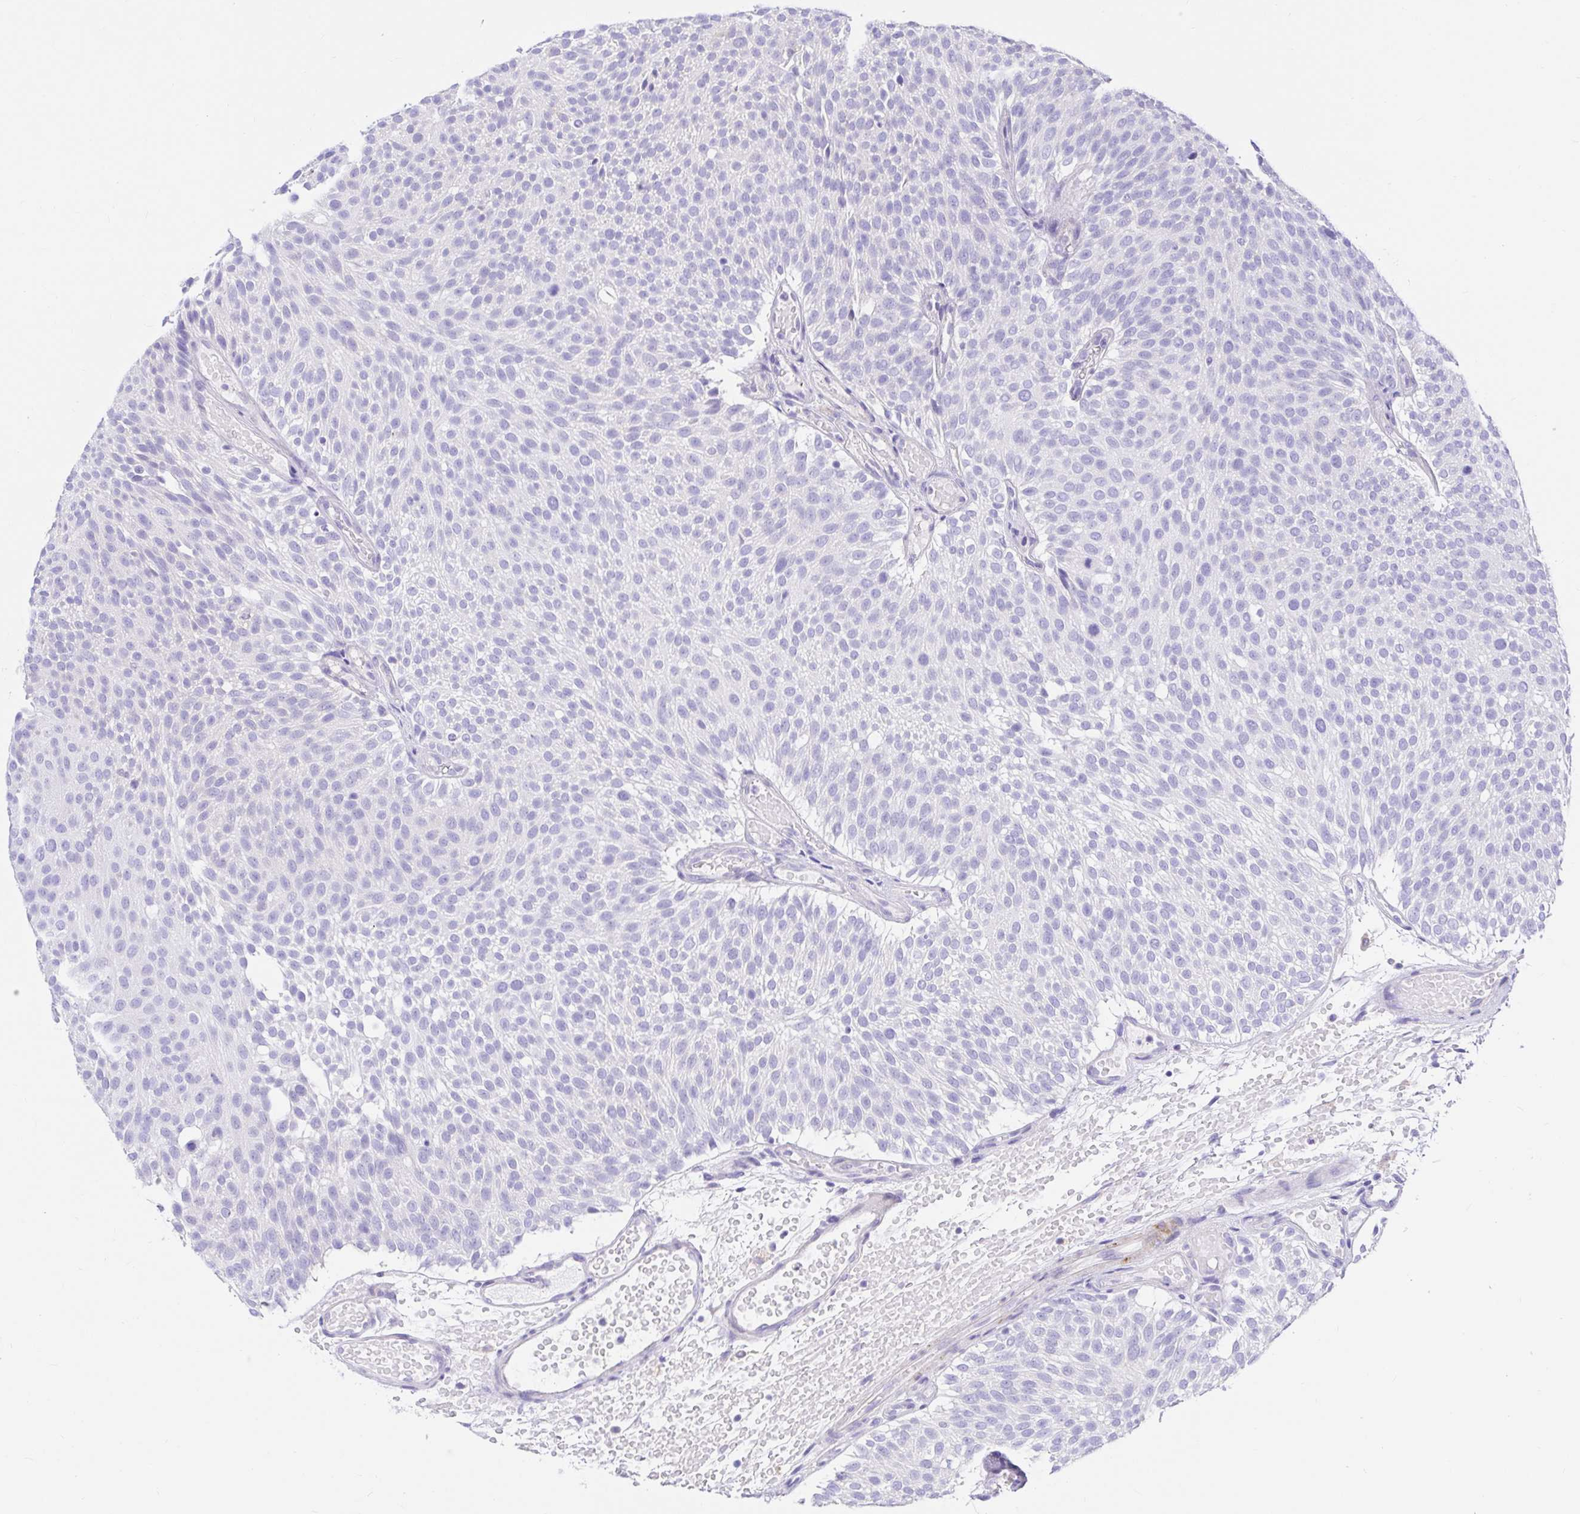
{"staining": {"intensity": "negative", "quantity": "none", "location": "none"}, "tissue": "urothelial cancer", "cell_type": "Tumor cells", "image_type": "cancer", "snomed": [{"axis": "morphology", "description": "Urothelial carcinoma, Low grade"}, {"axis": "topography", "description": "Urinary bladder"}], "caption": "There is no significant staining in tumor cells of low-grade urothelial carcinoma.", "gene": "BACE2", "patient": {"sex": "male", "age": 78}}